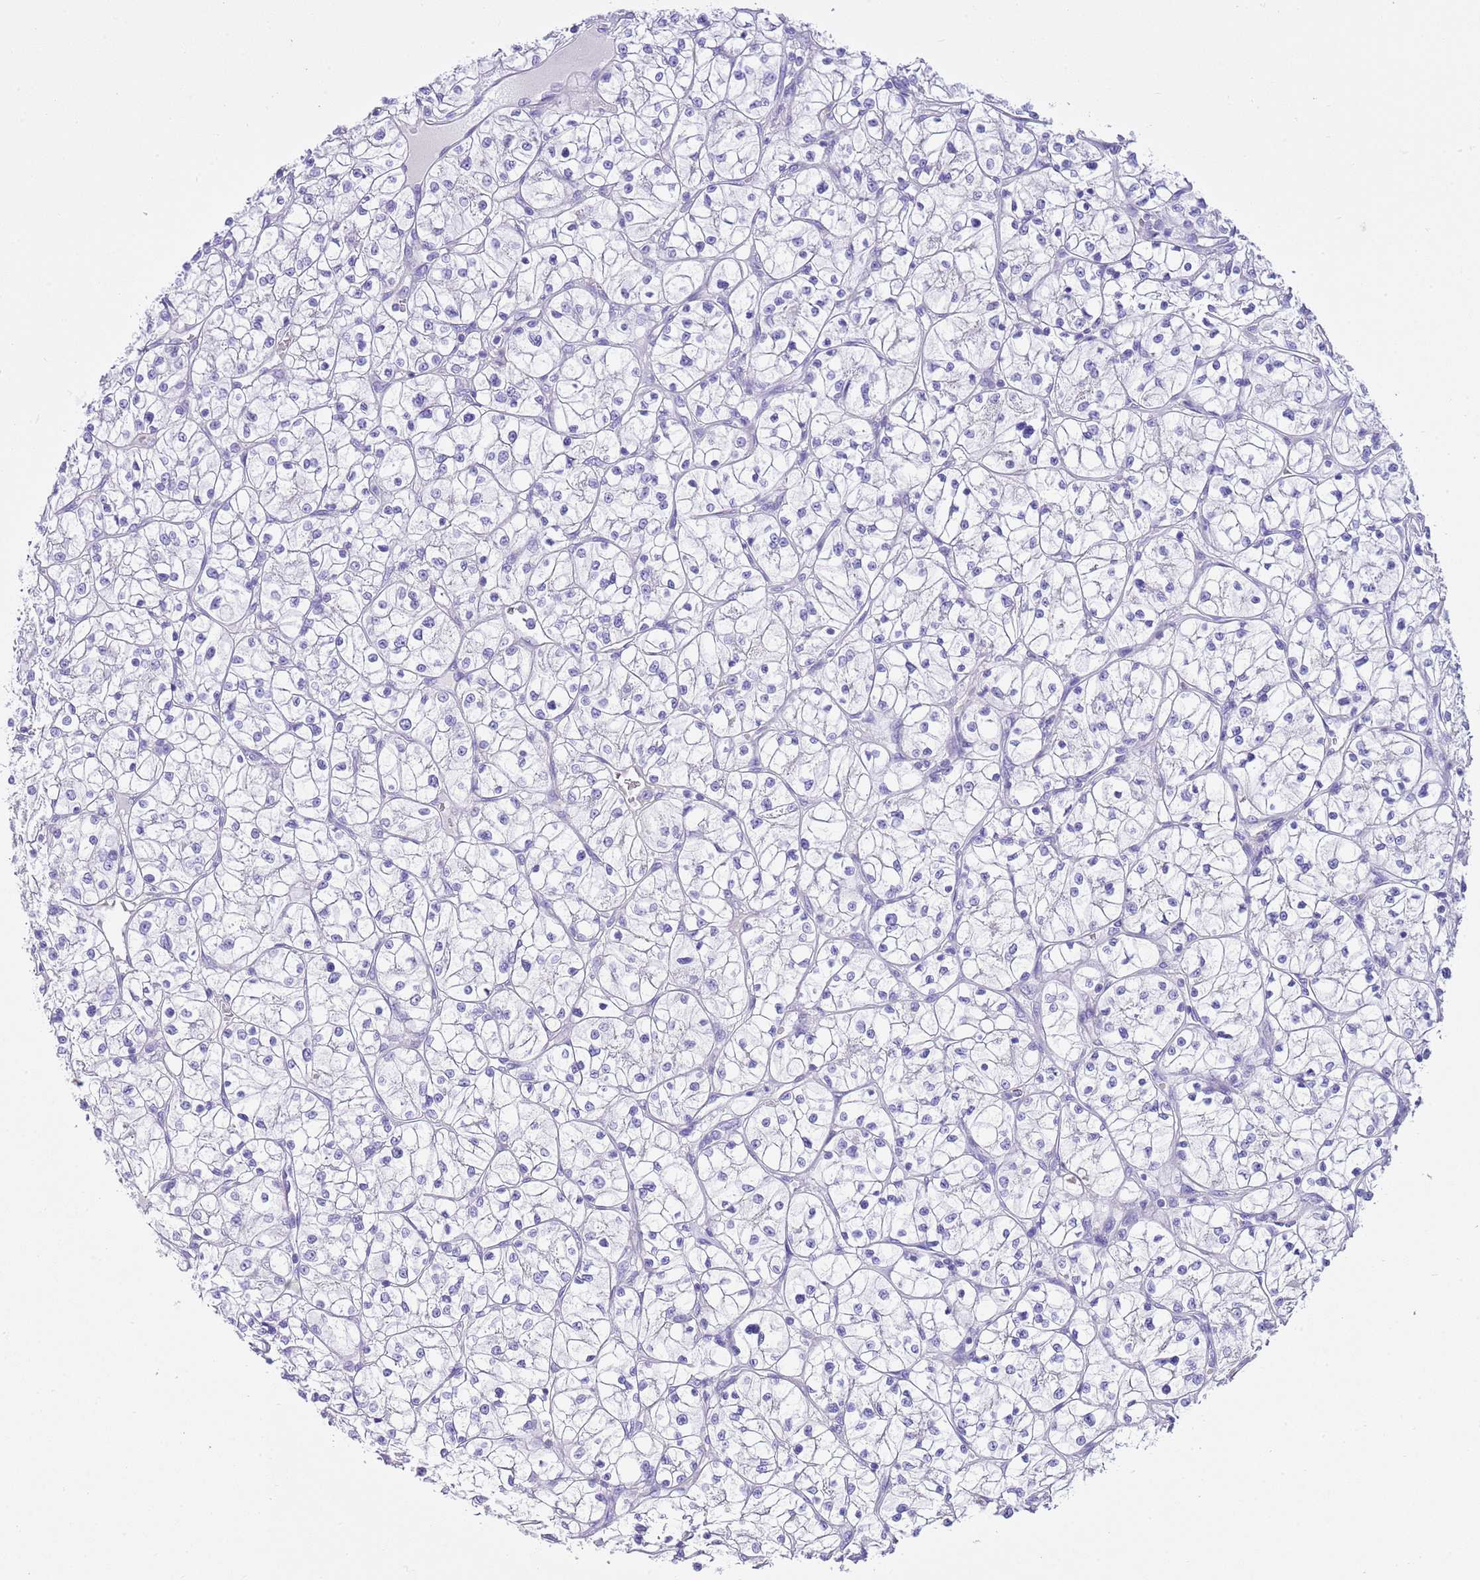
{"staining": {"intensity": "negative", "quantity": "none", "location": "none"}, "tissue": "renal cancer", "cell_type": "Tumor cells", "image_type": "cancer", "snomed": [{"axis": "morphology", "description": "Adenocarcinoma, NOS"}, {"axis": "topography", "description": "Kidney"}], "caption": "This is an IHC histopathology image of human renal cancer (adenocarcinoma). There is no expression in tumor cells.", "gene": "BHLHA15", "patient": {"sex": "female", "age": 64}}